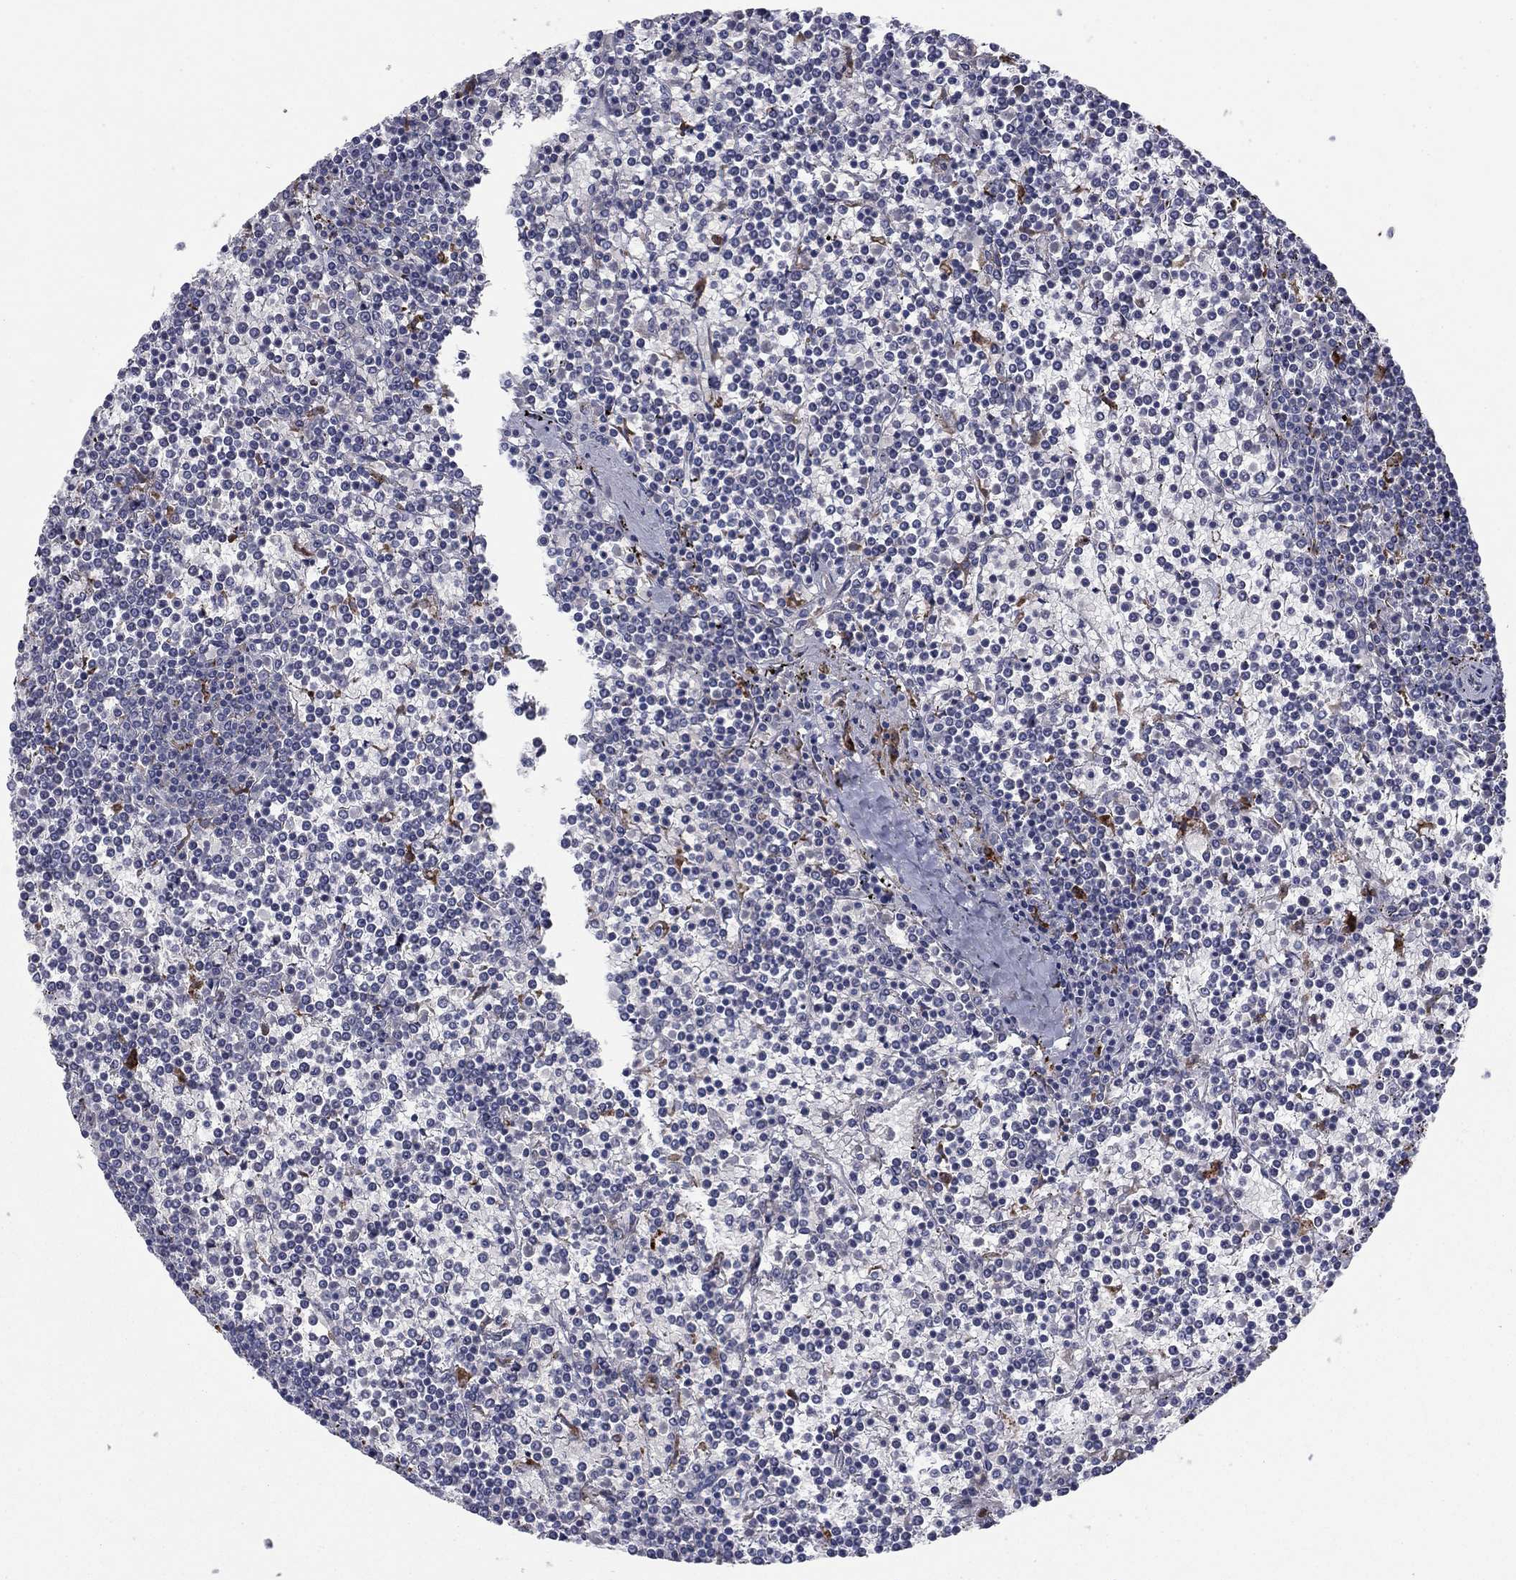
{"staining": {"intensity": "negative", "quantity": "none", "location": "none"}, "tissue": "lymphoma", "cell_type": "Tumor cells", "image_type": "cancer", "snomed": [{"axis": "morphology", "description": "Malignant lymphoma, non-Hodgkin's type, Low grade"}, {"axis": "topography", "description": "Spleen"}], "caption": "High power microscopy micrograph of an IHC micrograph of low-grade malignant lymphoma, non-Hodgkin's type, revealing no significant positivity in tumor cells.", "gene": "PTGDS", "patient": {"sex": "female", "age": 19}}